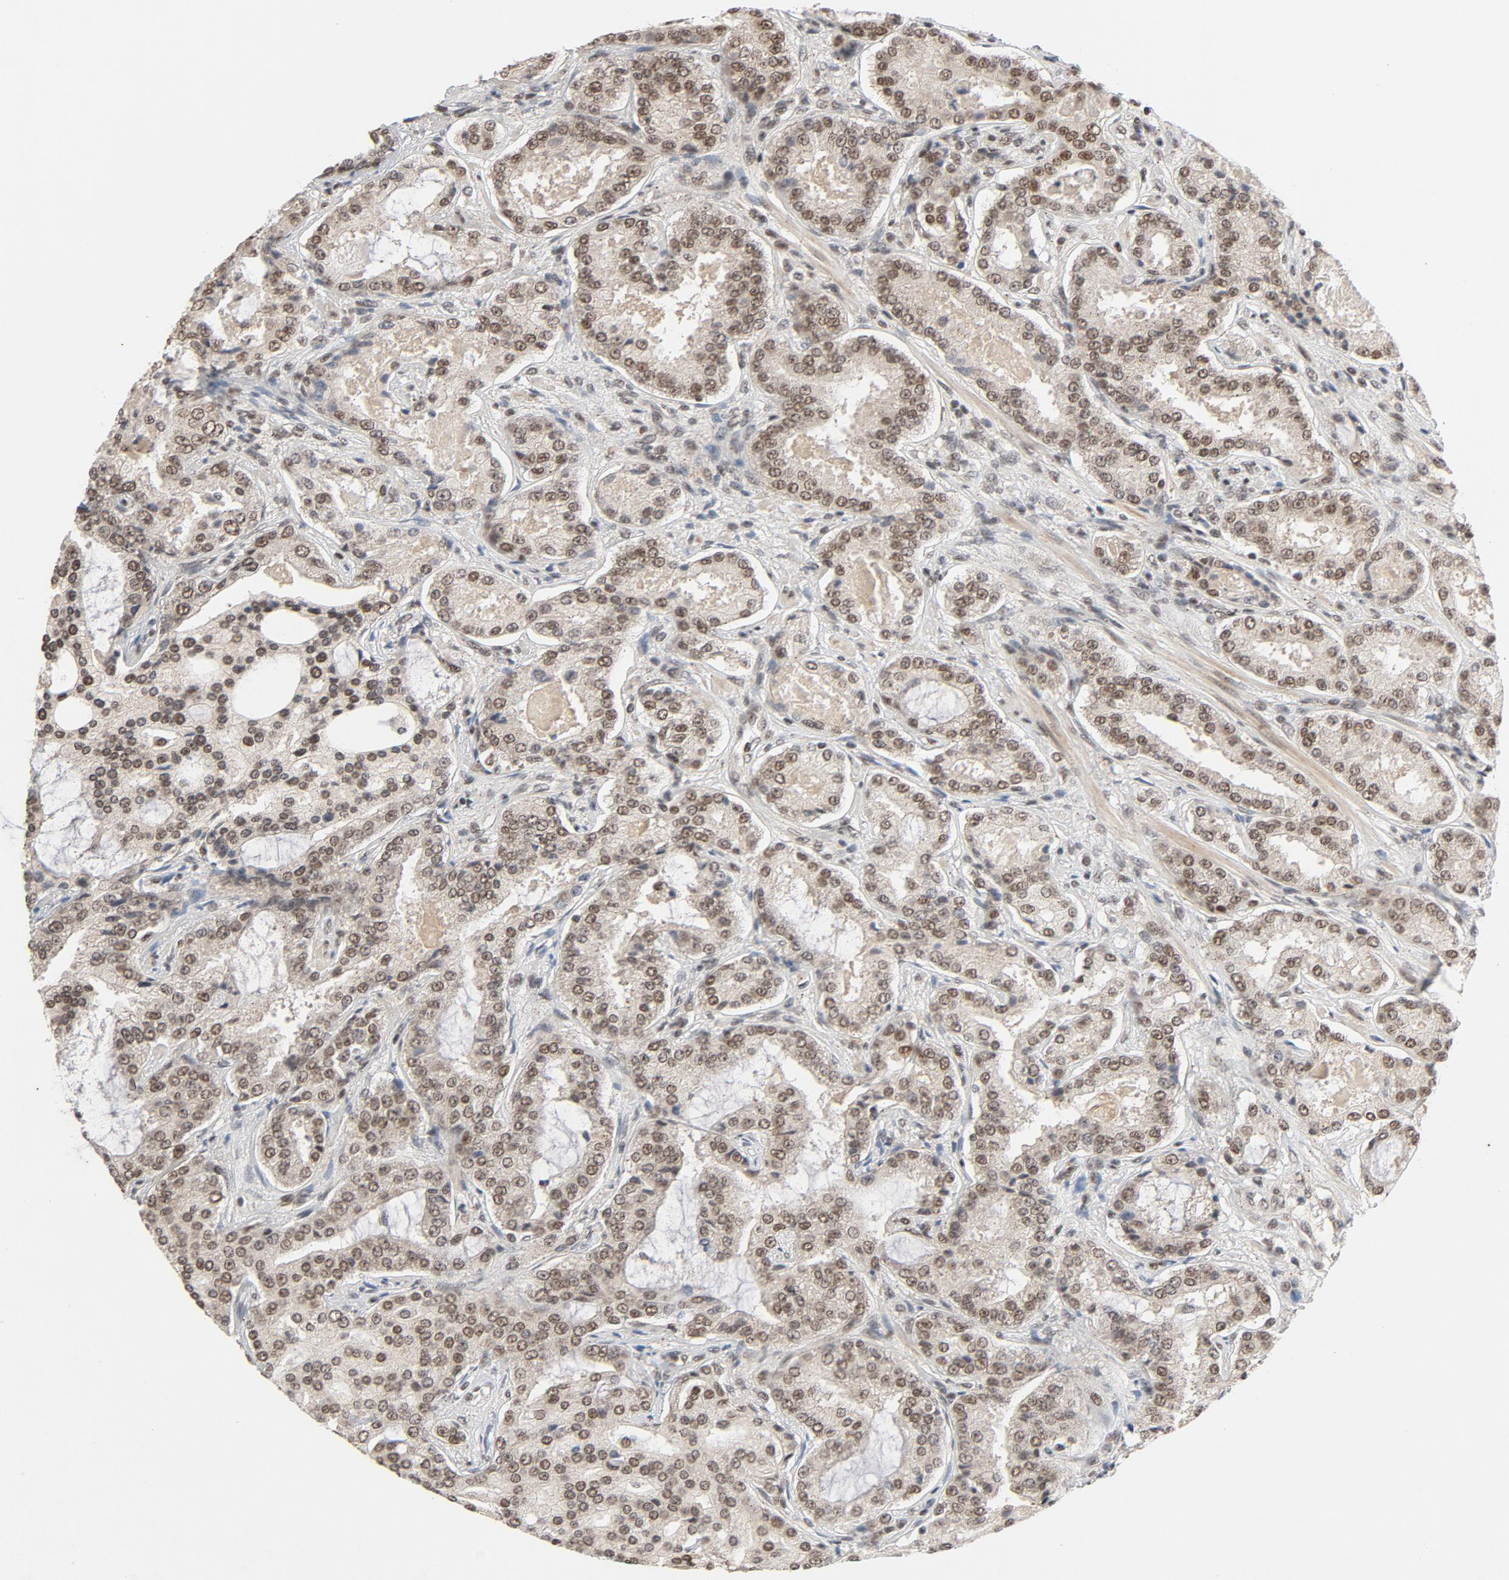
{"staining": {"intensity": "moderate", "quantity": ">75%", "location": "nuclear"}, "tissue": "prostate cancer", "cell_type": "Tumor cells", "image_type": "cancer", "snomed": [{"axis": "morphology", "description": "Adenocarcinoma, High grade"}, {"axis": "topography", "description": "Prostate"}], "caption": "Immunohistochemical staining of prostate adenocarcinoma (high-grade) exhibits moderate nuclear protein staining in approximately >75% of tumor cells.", "gene": "SMARCD1", "patient": {"sex": "male", "age": 72}}